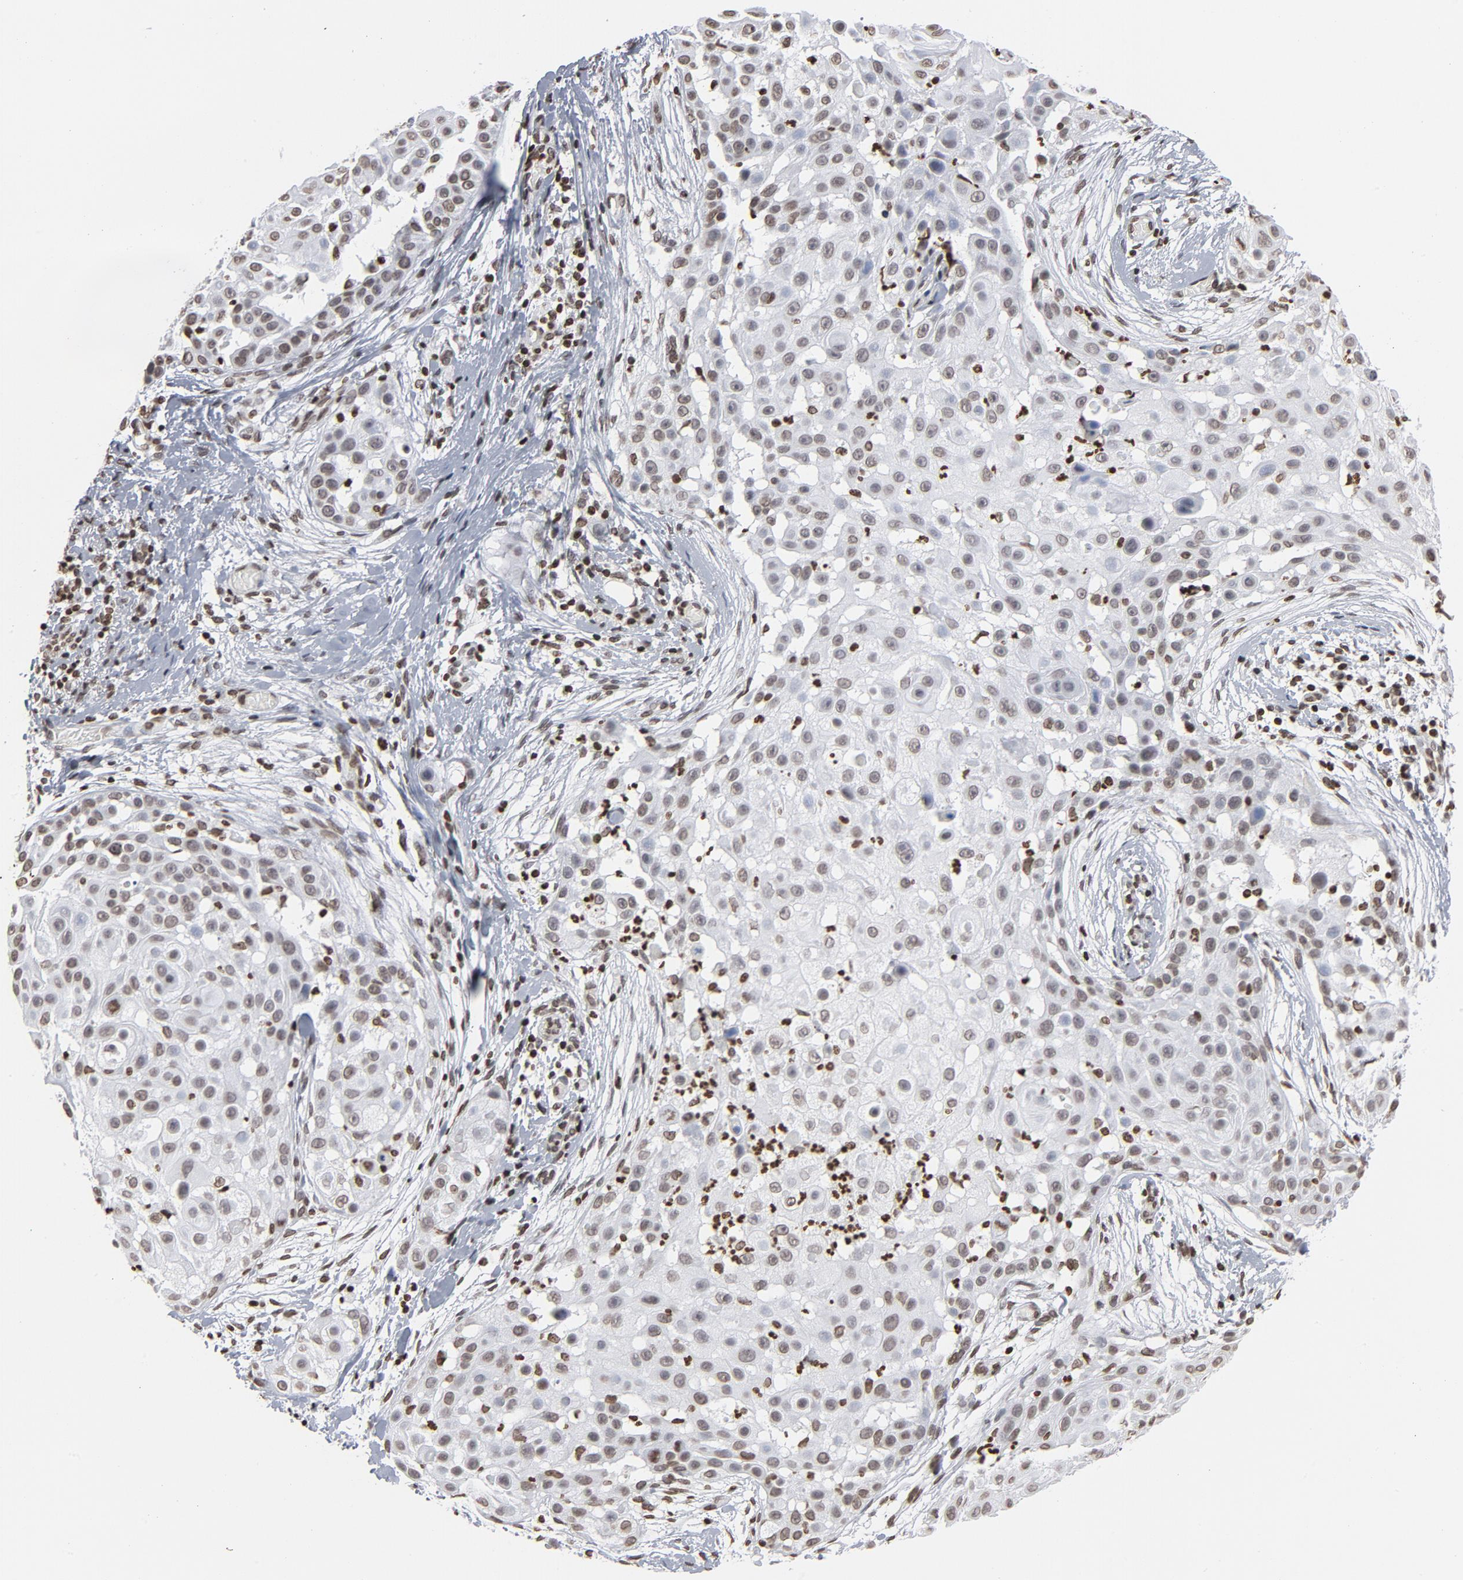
{"staining": {"intensity": "weak", "quantity": "25%-75%", "location": "nuclear"}, "tissue": "skin cancer", "cell_type": "Tumor cells", "image_type": "cancer", "snomed": [{"axis": "morphology", "description": "Squamous cell carcinoma, NOS"}, {"axis": "topography", "description": "Skin"}], "caption": "An immunohistochemistry histopathology image of neoplastic tissue is shown. Protein staining in brown highlights weak nuclear positivity in skin squamous cell carcinoma within tumor cells.", "gene": "H2AC12", "patient": {"sex": "female", "age": 57}}